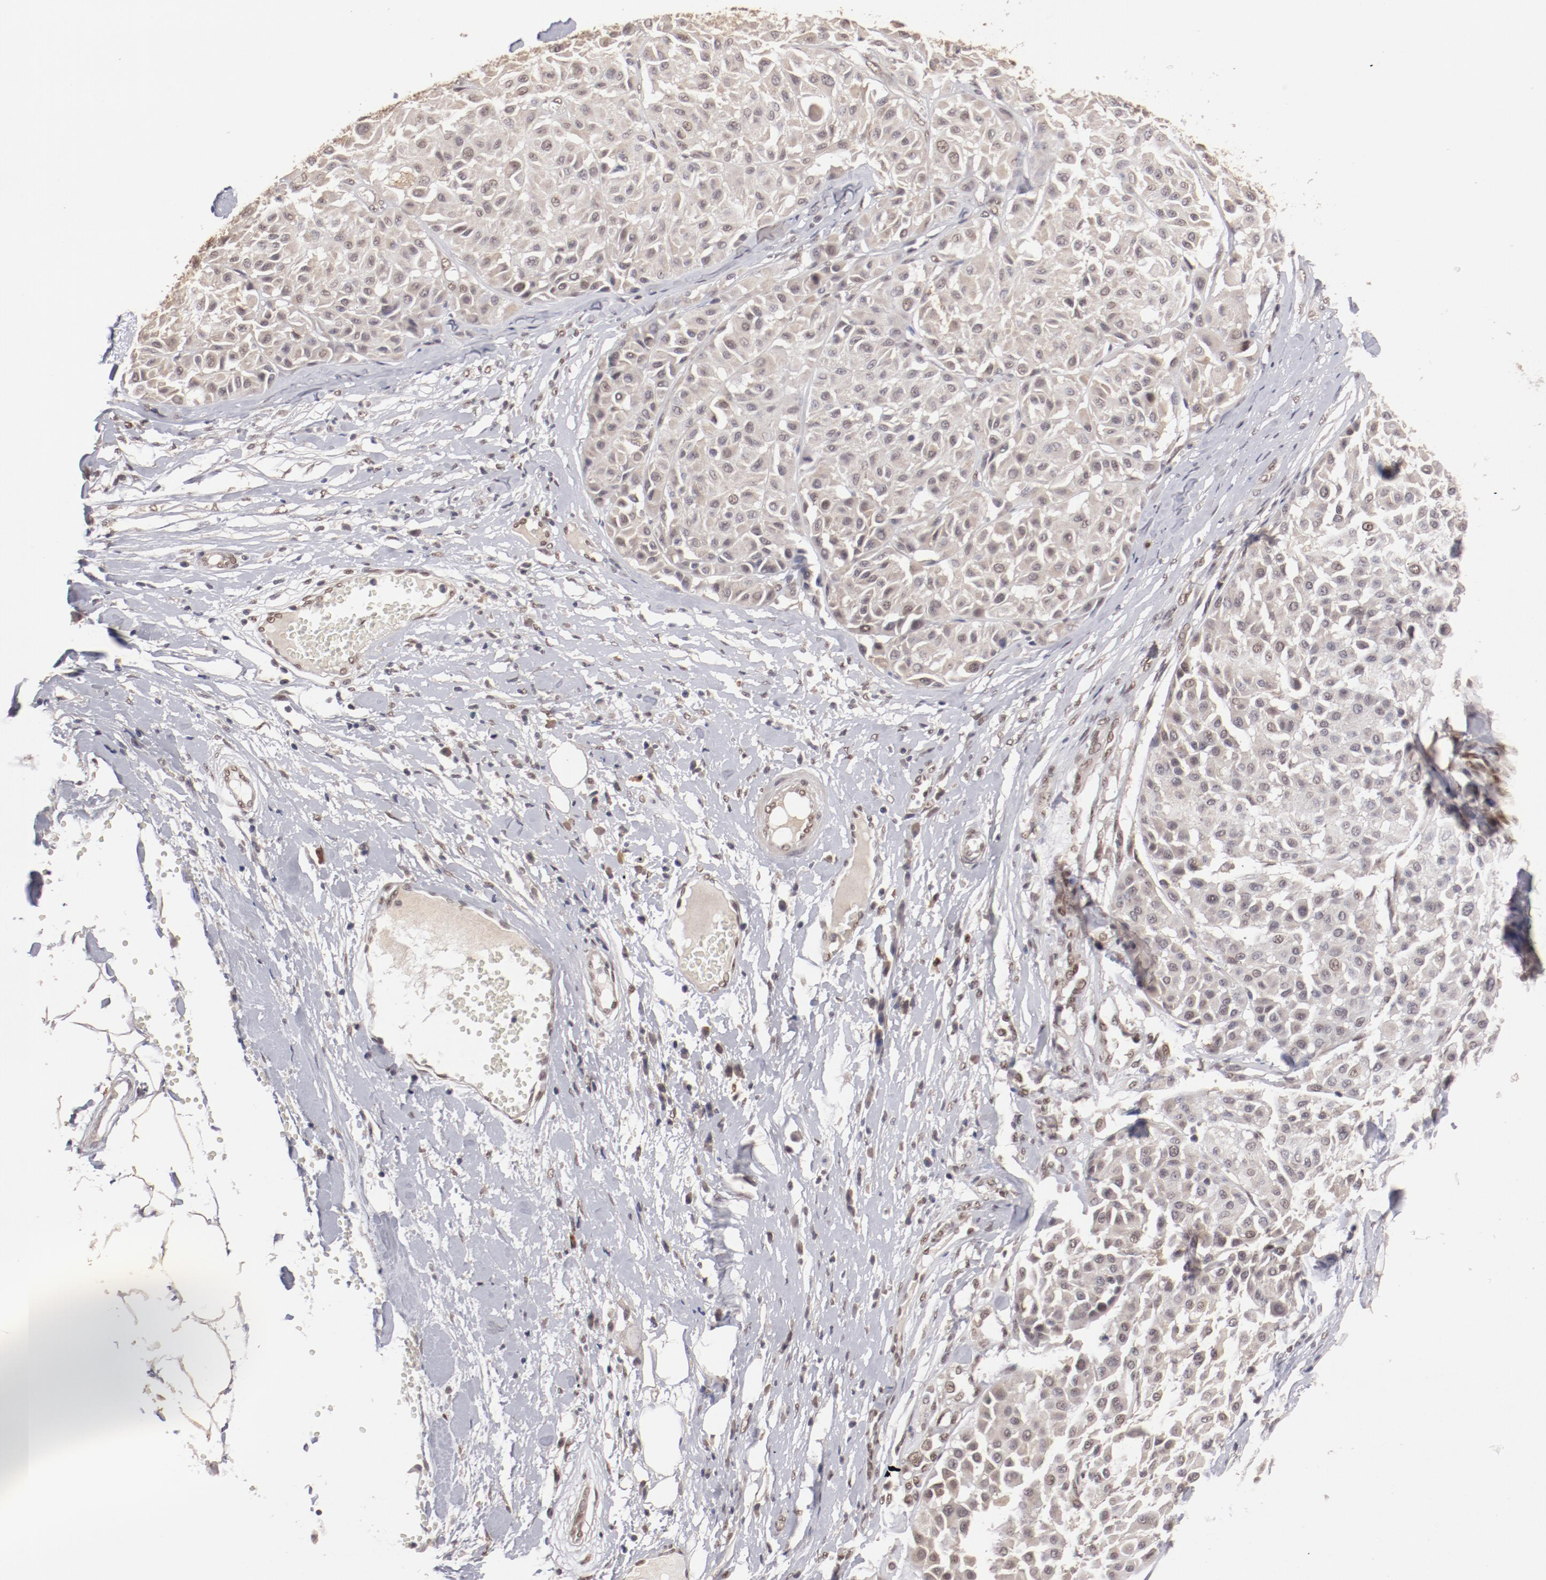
{"staining": {"intensity": "weak", "quantity": ">75%", "location": "cytoplasmic/membranous,nuclear"}, "tissue": "melanoma", "cell_type": "Tumor cells", "image_type": "cancer", "snomed": [{"axis": "morphology", "description": "Malignant melanoma, Metastatic site"}, {"axis": "topography", "description": "Soft tissue"}], "caption": "DAB immunohistochemical staining of human malignant melanoma (metastatic site) exhibits weak cytoplasmic/membranous and nuclear protein staining in approximately >75% of tumor cells.", "gene": "CLOCK", "patient": {"sex": "male", "age": 41}}